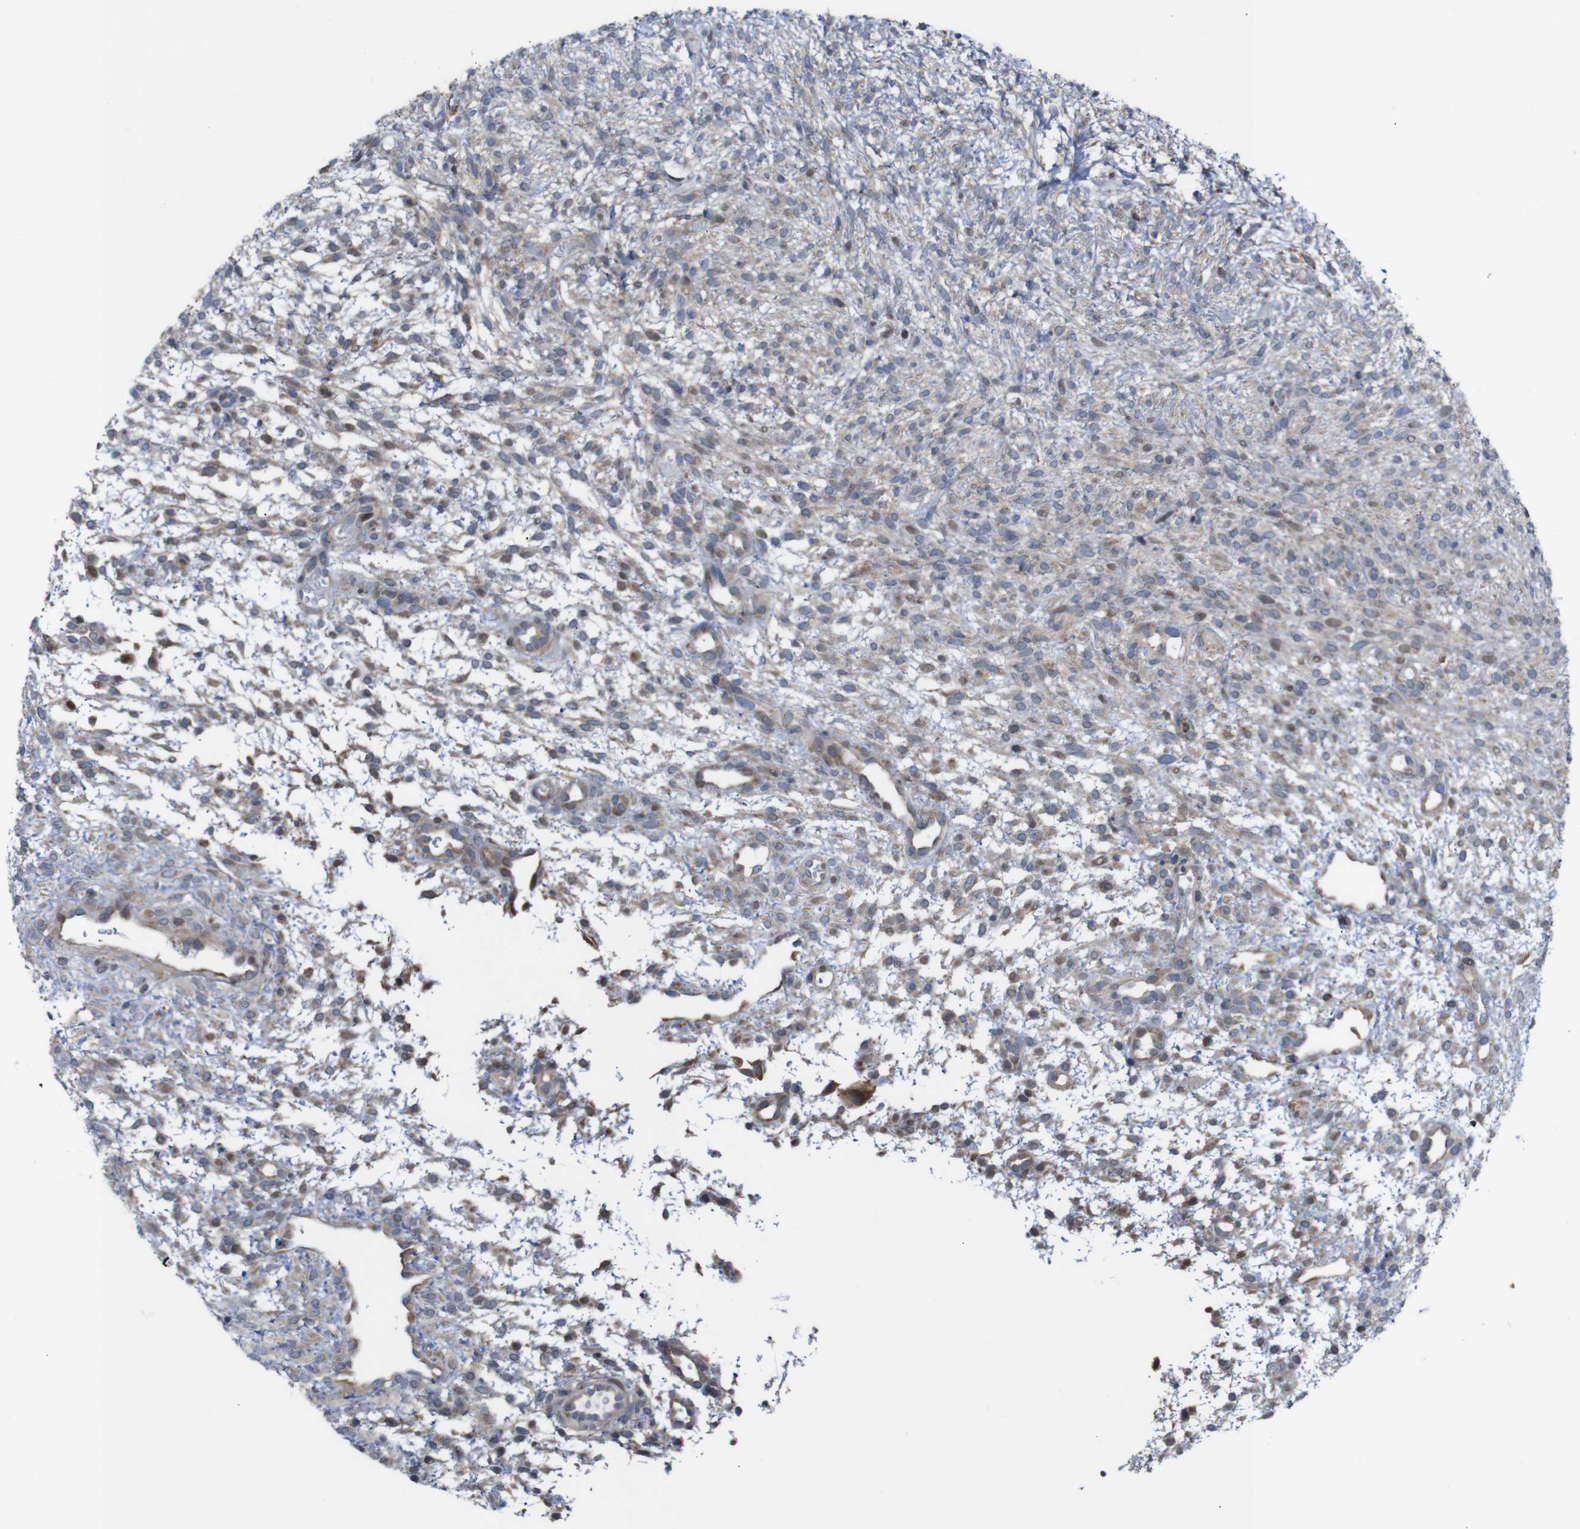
{"staining": {"intensity": "moderate", "quantity": ">75%", "location": "cytoplasmic/membranous"}, "tissue": "ovary", "cell_type": "Follicle cells", "image_type": "normal", "snomed": [{"axis": "morphology", "description": "Normal tissue, NOS"}, {"axis": "morphology", "description": "Cyst, NOS"}, {"axis": "topography", "description": "Ovary"}], "caption": "Protein analysis of normal ovary shows moderate cytoplasmic/membranous staining in about >75% of follicle cells. Using DAB (3,3'-diaminobenzidine) (brown) and hematoxylin (blue) stains, captured at high magnification using brightfield microscopy.", "gene": "PTPN1", "patient": {"sex": "female", "age": 18}}